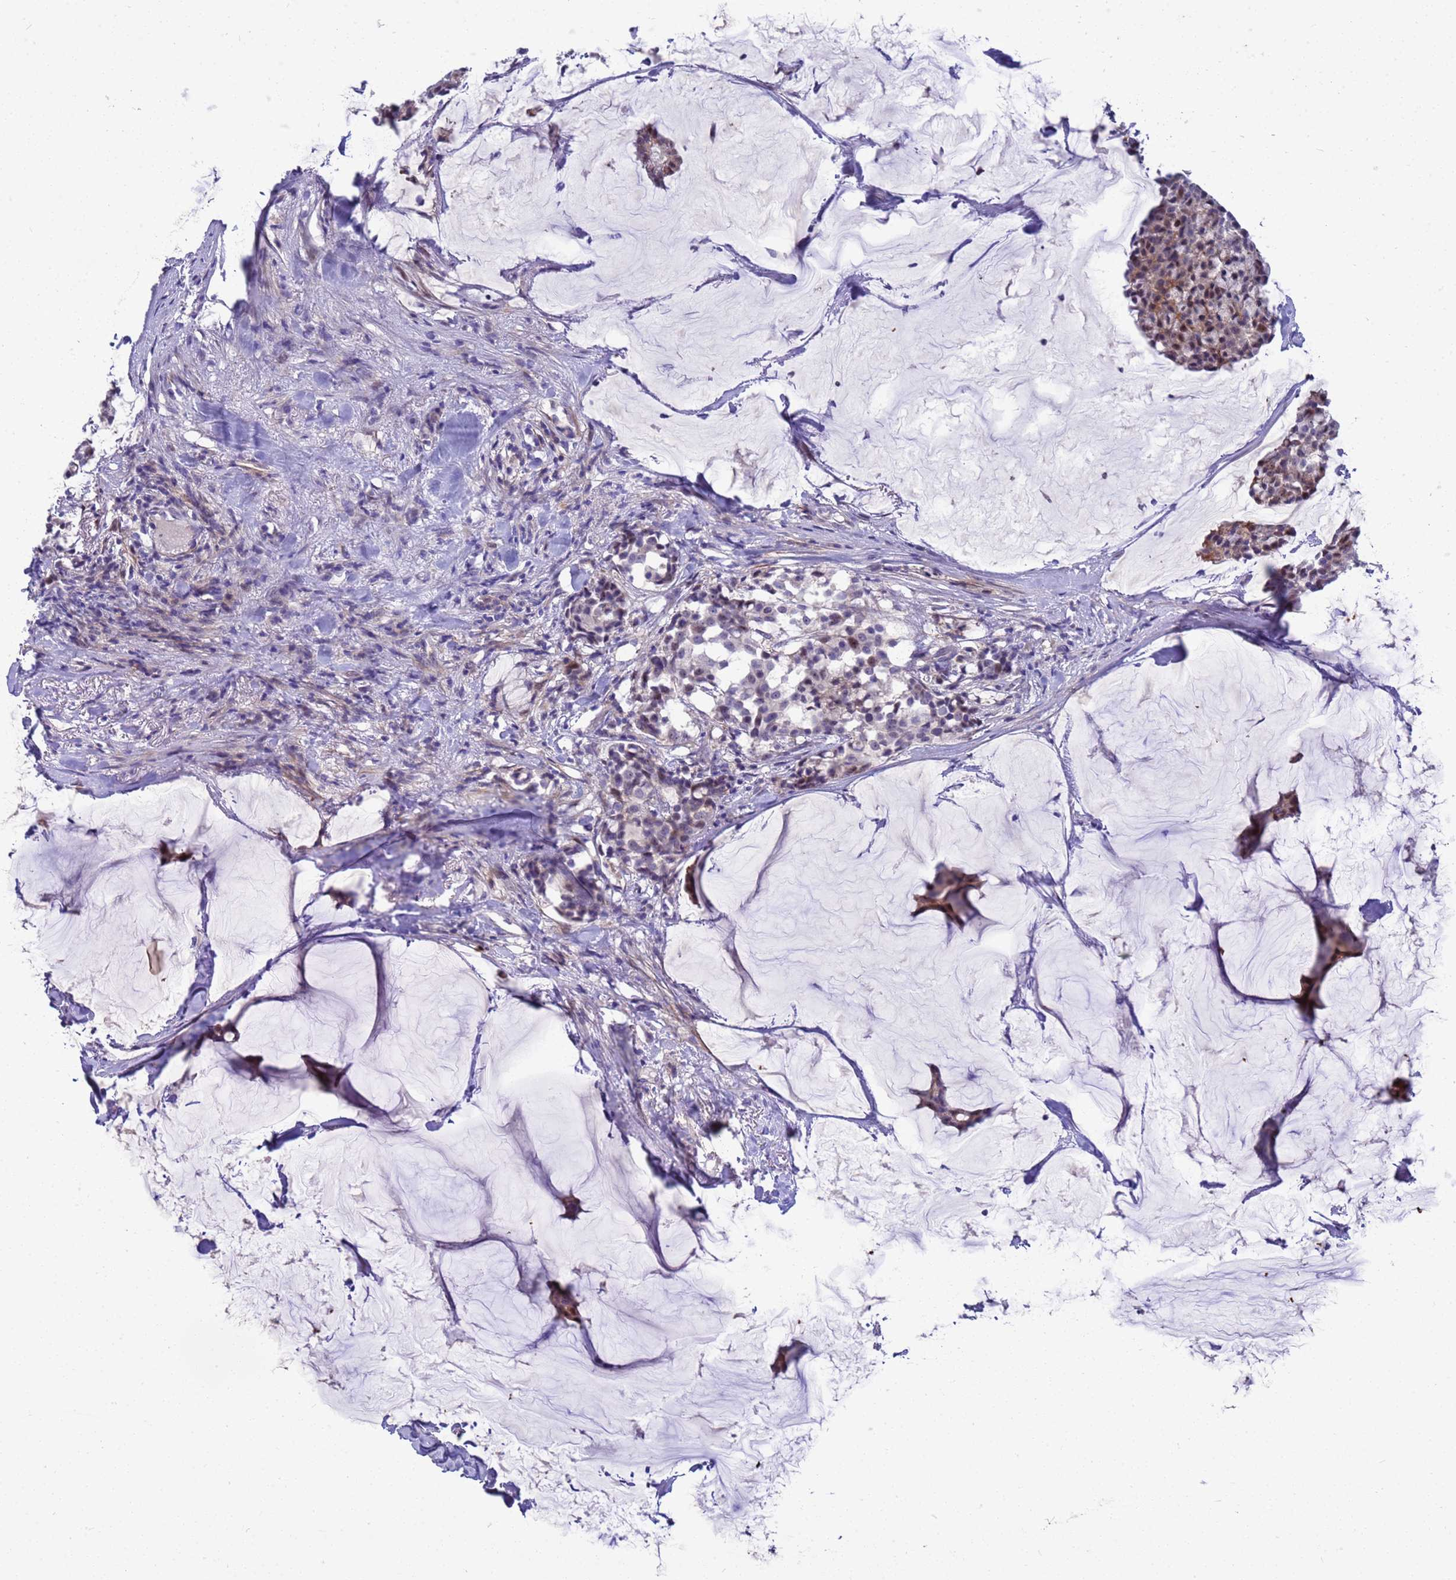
{"staining": {"intensity": "weak", "quantity": "25%-75%", "location": "nuclear"}, "tissue": "breast cancer", "cell_type": "Tumor cells", "image_type": "cancer", "snomed": [{"axis": "morphology", "description": "Duct carcinoma"}, {"axis": "topography", "description": "Breast"}], "caption": "Immunohistochemical staining of breast invasive ductal carcinoma exhibits low levels of weak nuclear protein positivity in approximately 25%-75% of tumor cells.", "gene": "LRATD1", "patient": {"sex": "female", "age": 93}}